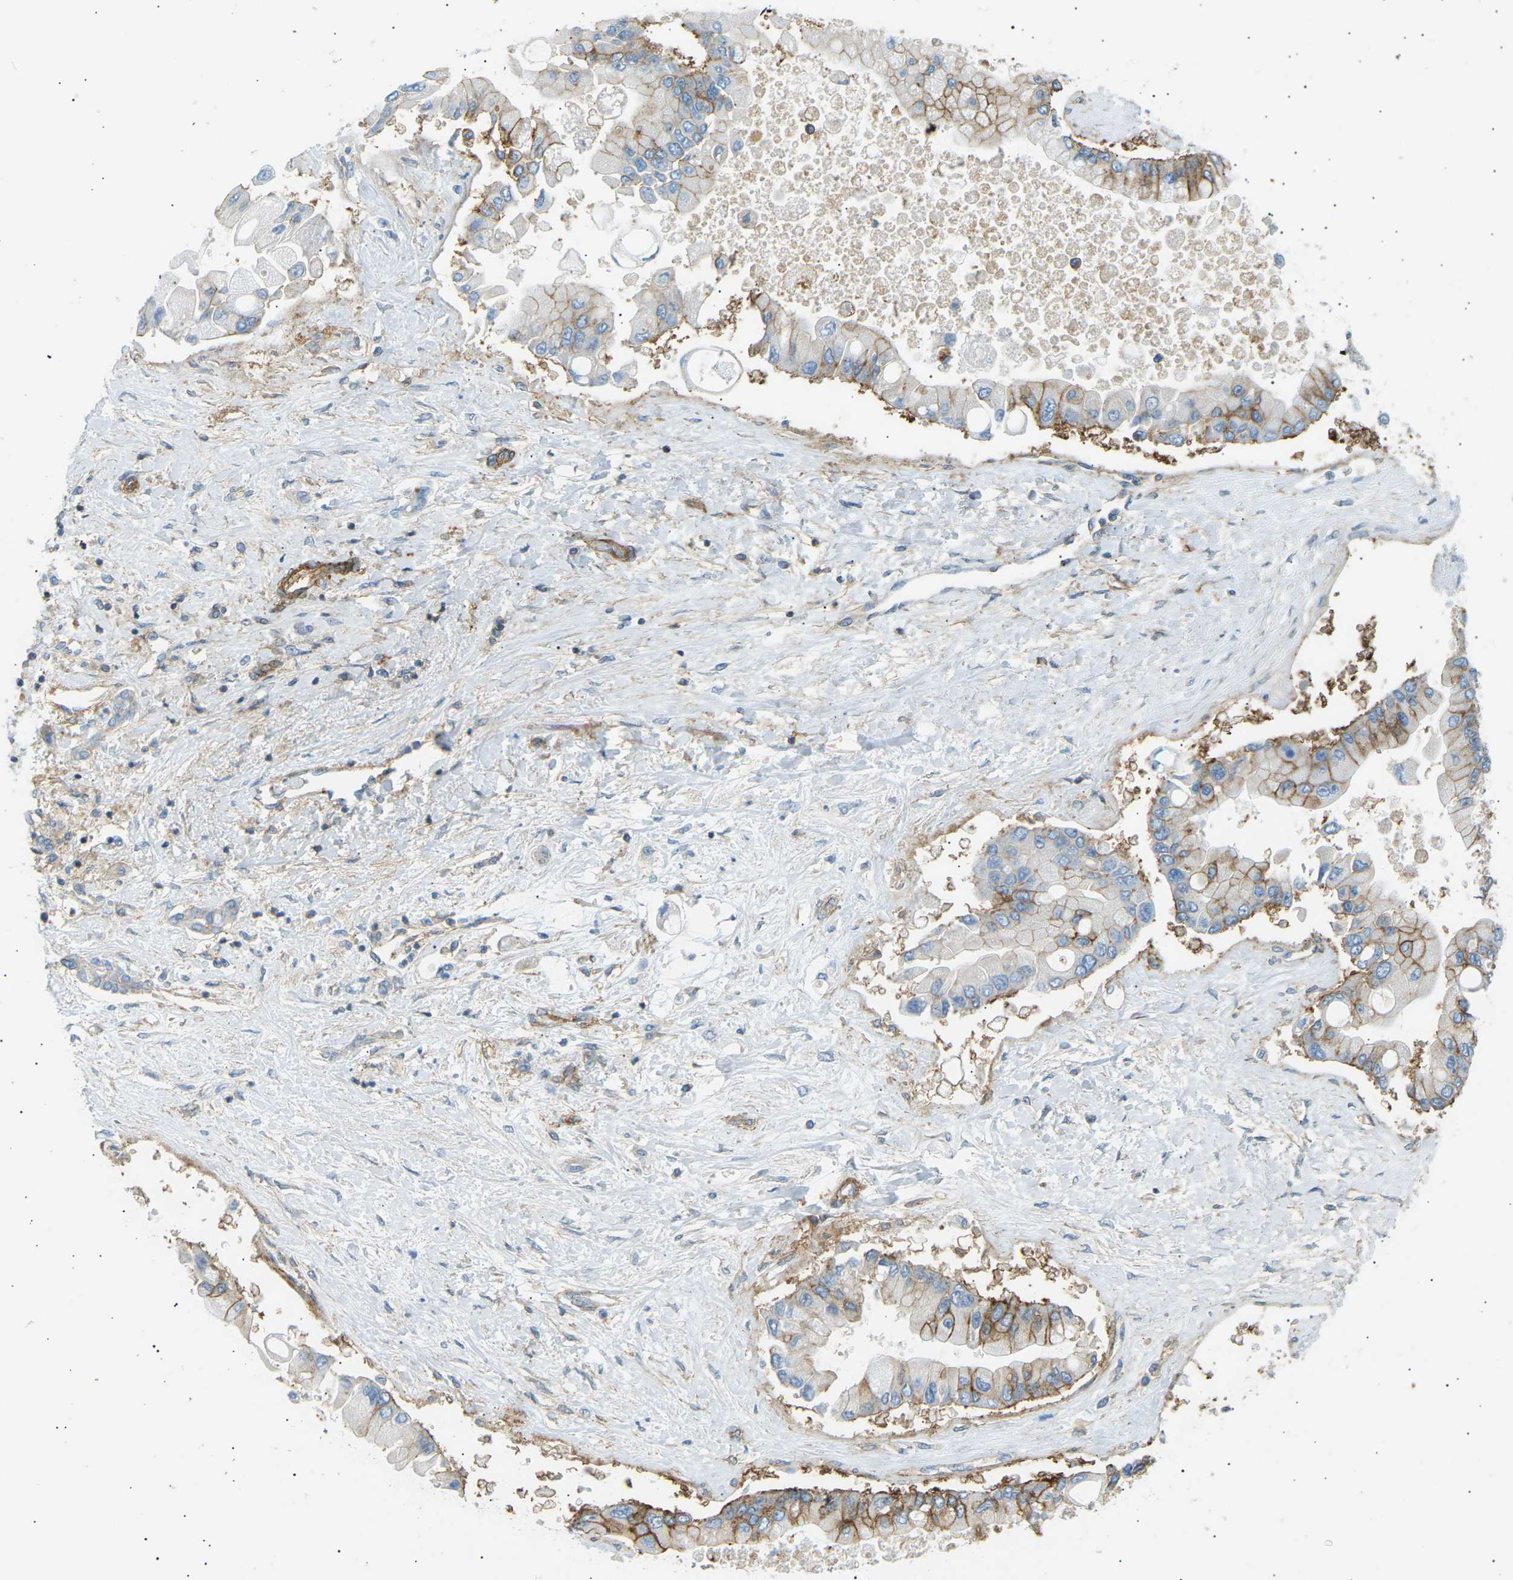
{"staining": {"intensity": "moderate", "quantity": "25%-75%", "location": "cytoplasmic/membranous"}, "tissue": "liver cancer", "cell_type": "Tumor cells", "image_type": "cancer", "snomed": [{"axis": "morphology", "description": "Cholangiocarcinoma"}, {"axis": "topography", "description": "Liver"}], "caption": "Liver cancer was stained to show a protein in brown. There is medium levels of moderate cytoplasmic/membranous staining in approximately 25%-75% of tumor cells.", "gene": "ATP2B4", "patient": {"sex": "male", "age": 50}}